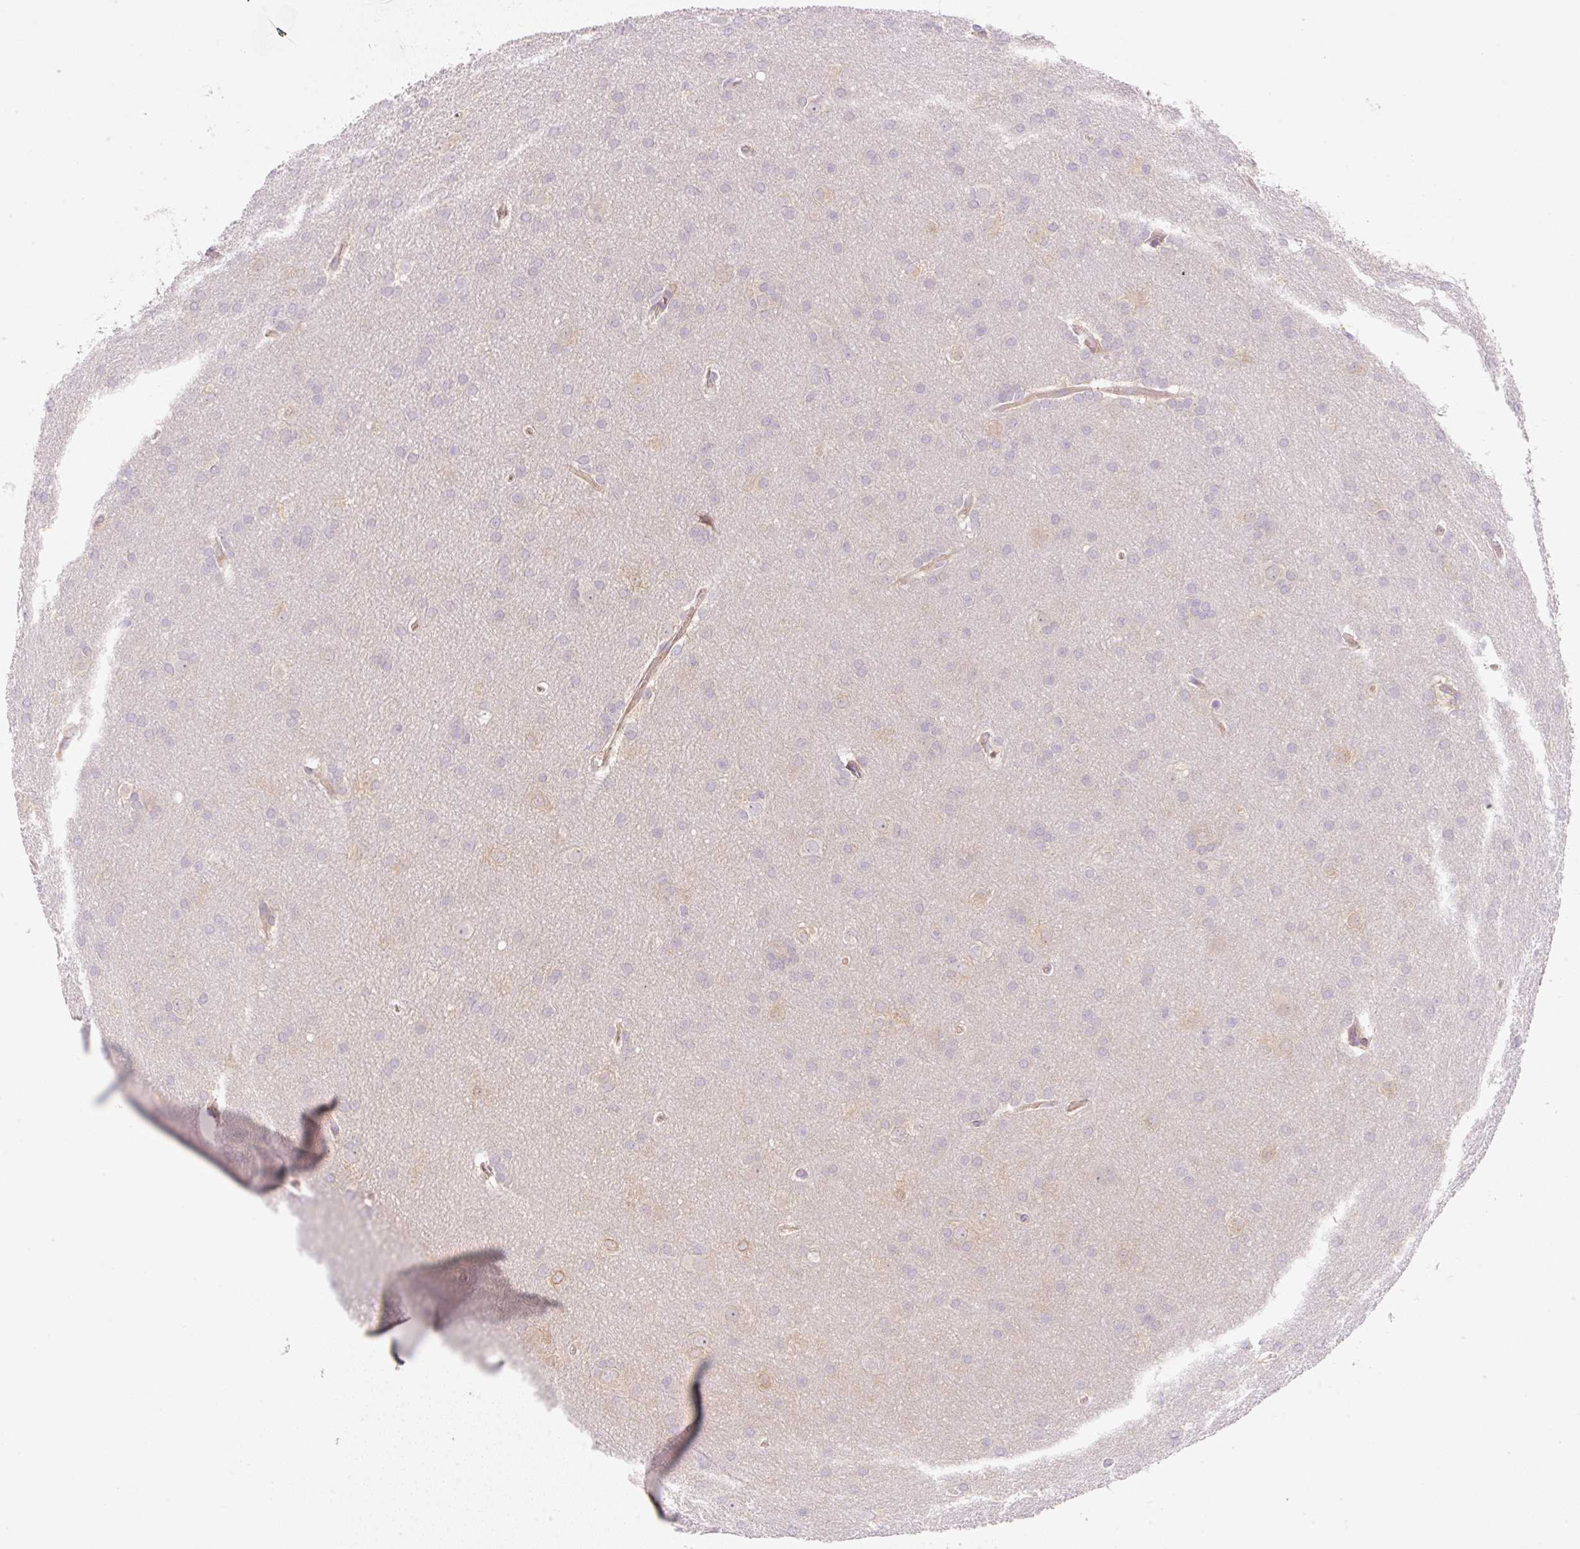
{"staining": {"intensity": "negative", "quantity": "none", "location": "none"}, "tissue": "glioma", "cell_type": "Tumor cells", "image_type": "cancer", "snomed": [{"axis": "morphology", "description": "Glioma, malignant, Low grade"}, {"axis": "topography", "description": "Brain"}], "caption": "Tumor cells show no significant positivity in glioma.", "gene": "OMA1", "patient": {"sex": "female", "age": 32}}